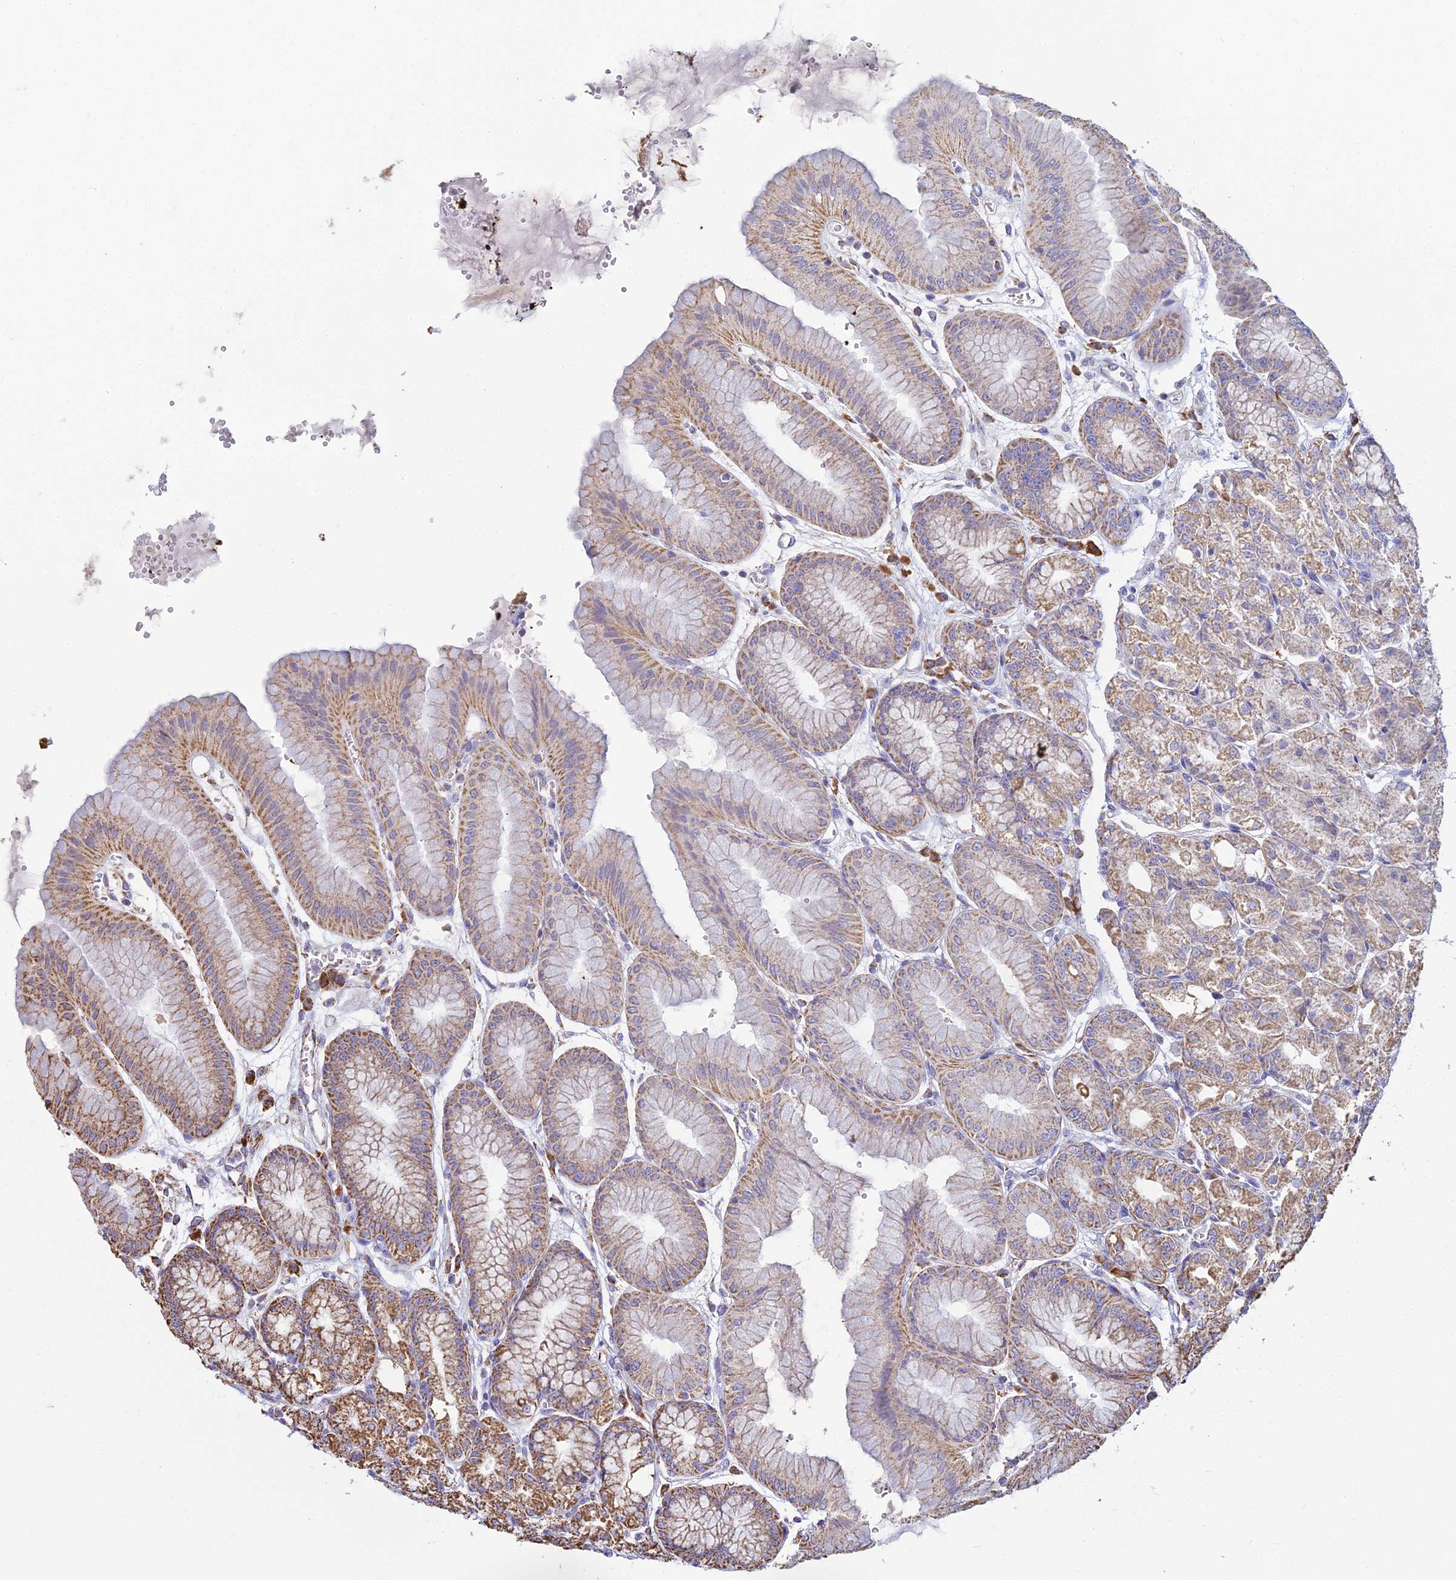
{"staining": {"intensity": "moderate", "quantity": "25%-75%", "location": "cytoplasmic/membranous"}, "tissue": "stomach", "cell_type": "Glandular cells", "image_type": "normal", "snomed": [{"axis": "morphology", "description": "Normal tissue, NOS"}, {"axis": "topography", "description": "Stomach, lower"}], "caption": "Glandular cells display moderate cytoplasmic/membranous positivity in approximately 25%-75% of cells in benign stomach.", "gene": "OR2W3", "patient": {"sex": "male", "age": 71}}